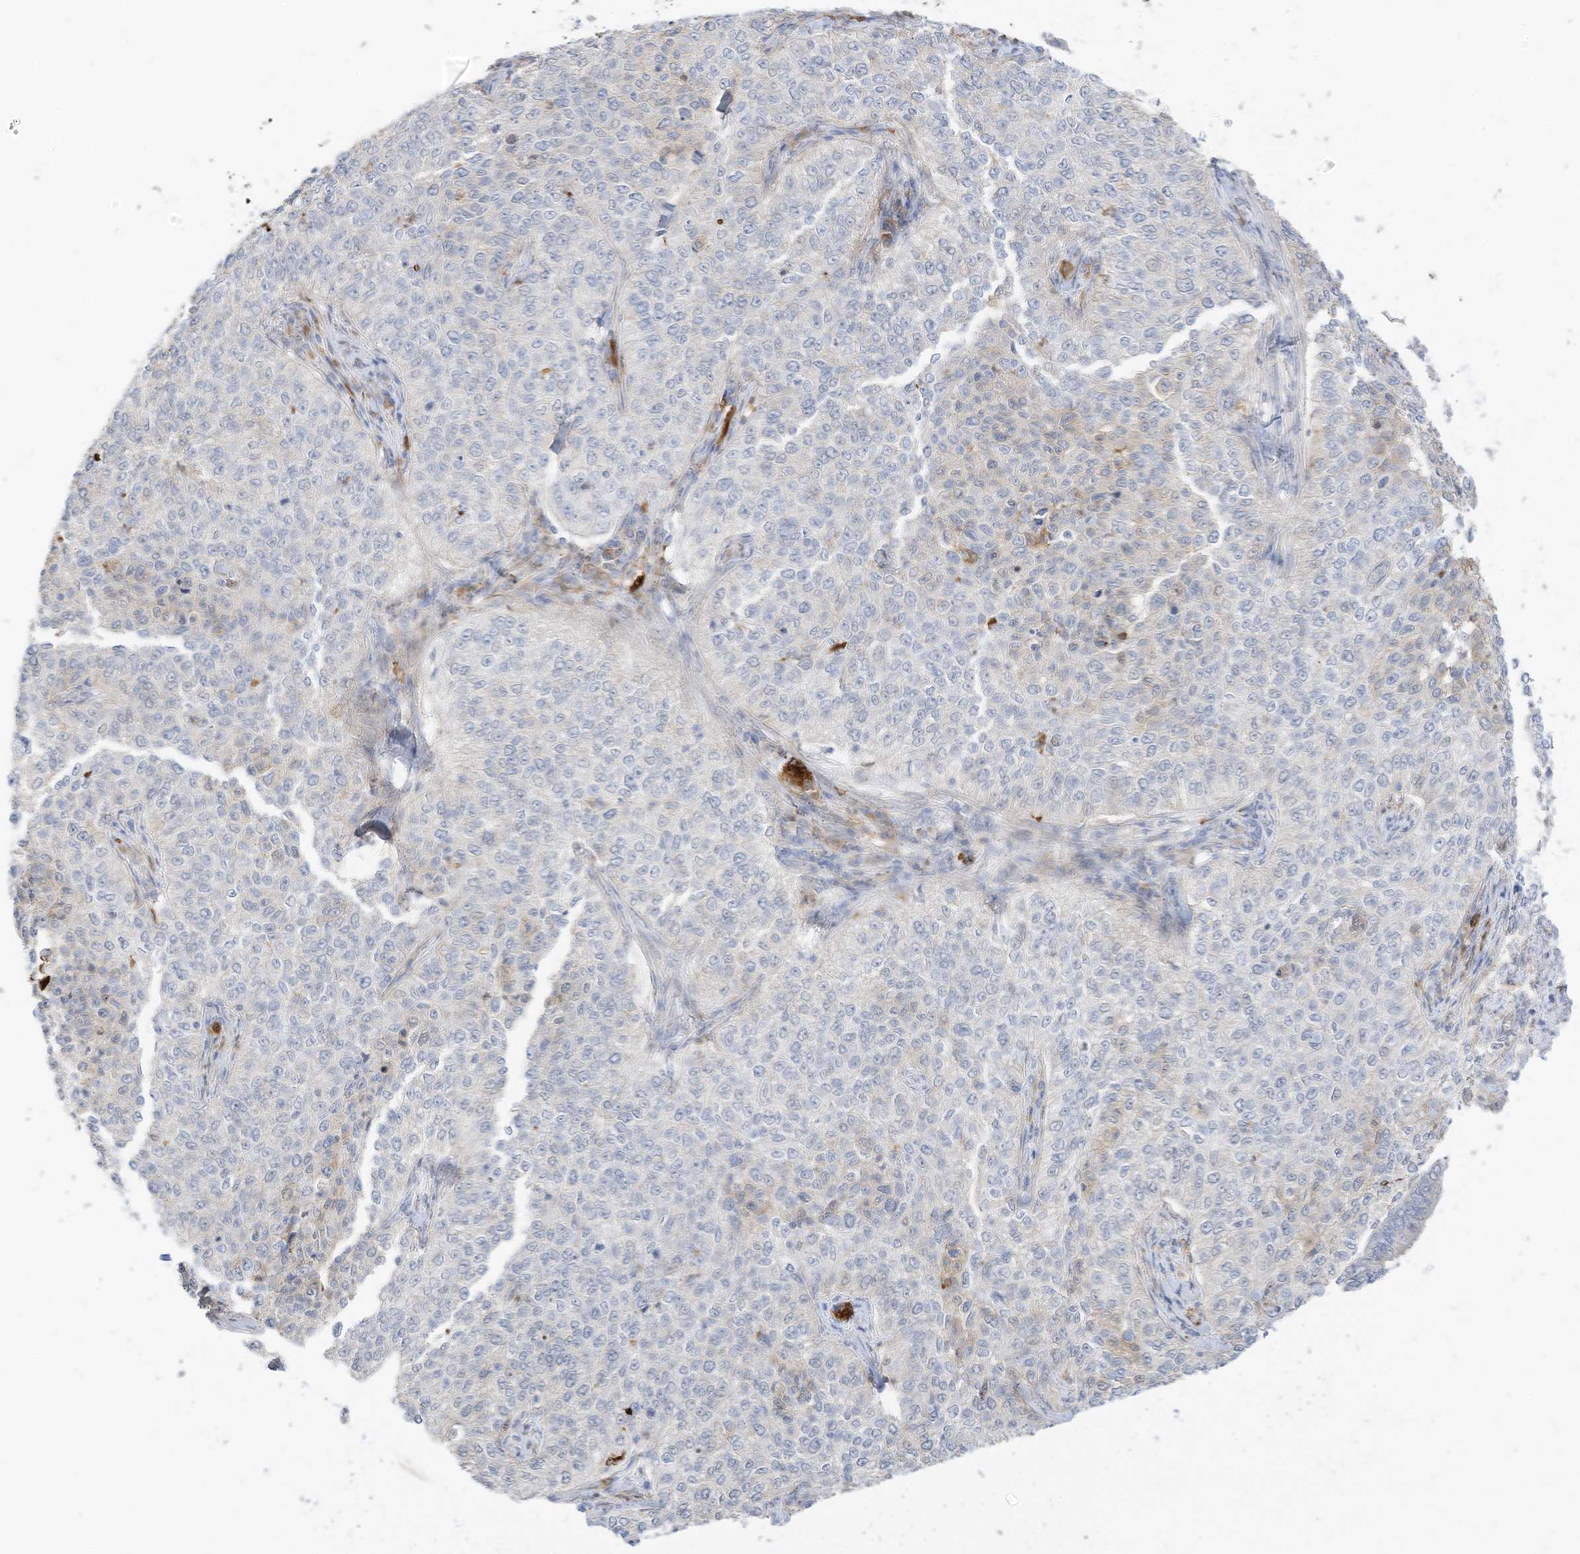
{"staining": {"intensity": "negative", "quantity": "none", "location": "none"}, "tissue": "cervical cancer", "cell_type": "Tumor cells", "image_type": "cancer", "snomed": [{"axis": "morphology", "description": "Squamous cell carcinoma, NOS"}, {"axis": "topography", "description": "Cervix"}], "caption": "Cervical squamous cell carcinoma stained for a protein using immunohistochemistry (IHC) exhibits no staining tumor cells.", "gene": "ATP13A1", "patient": {"sex": "female", "age": 35}}